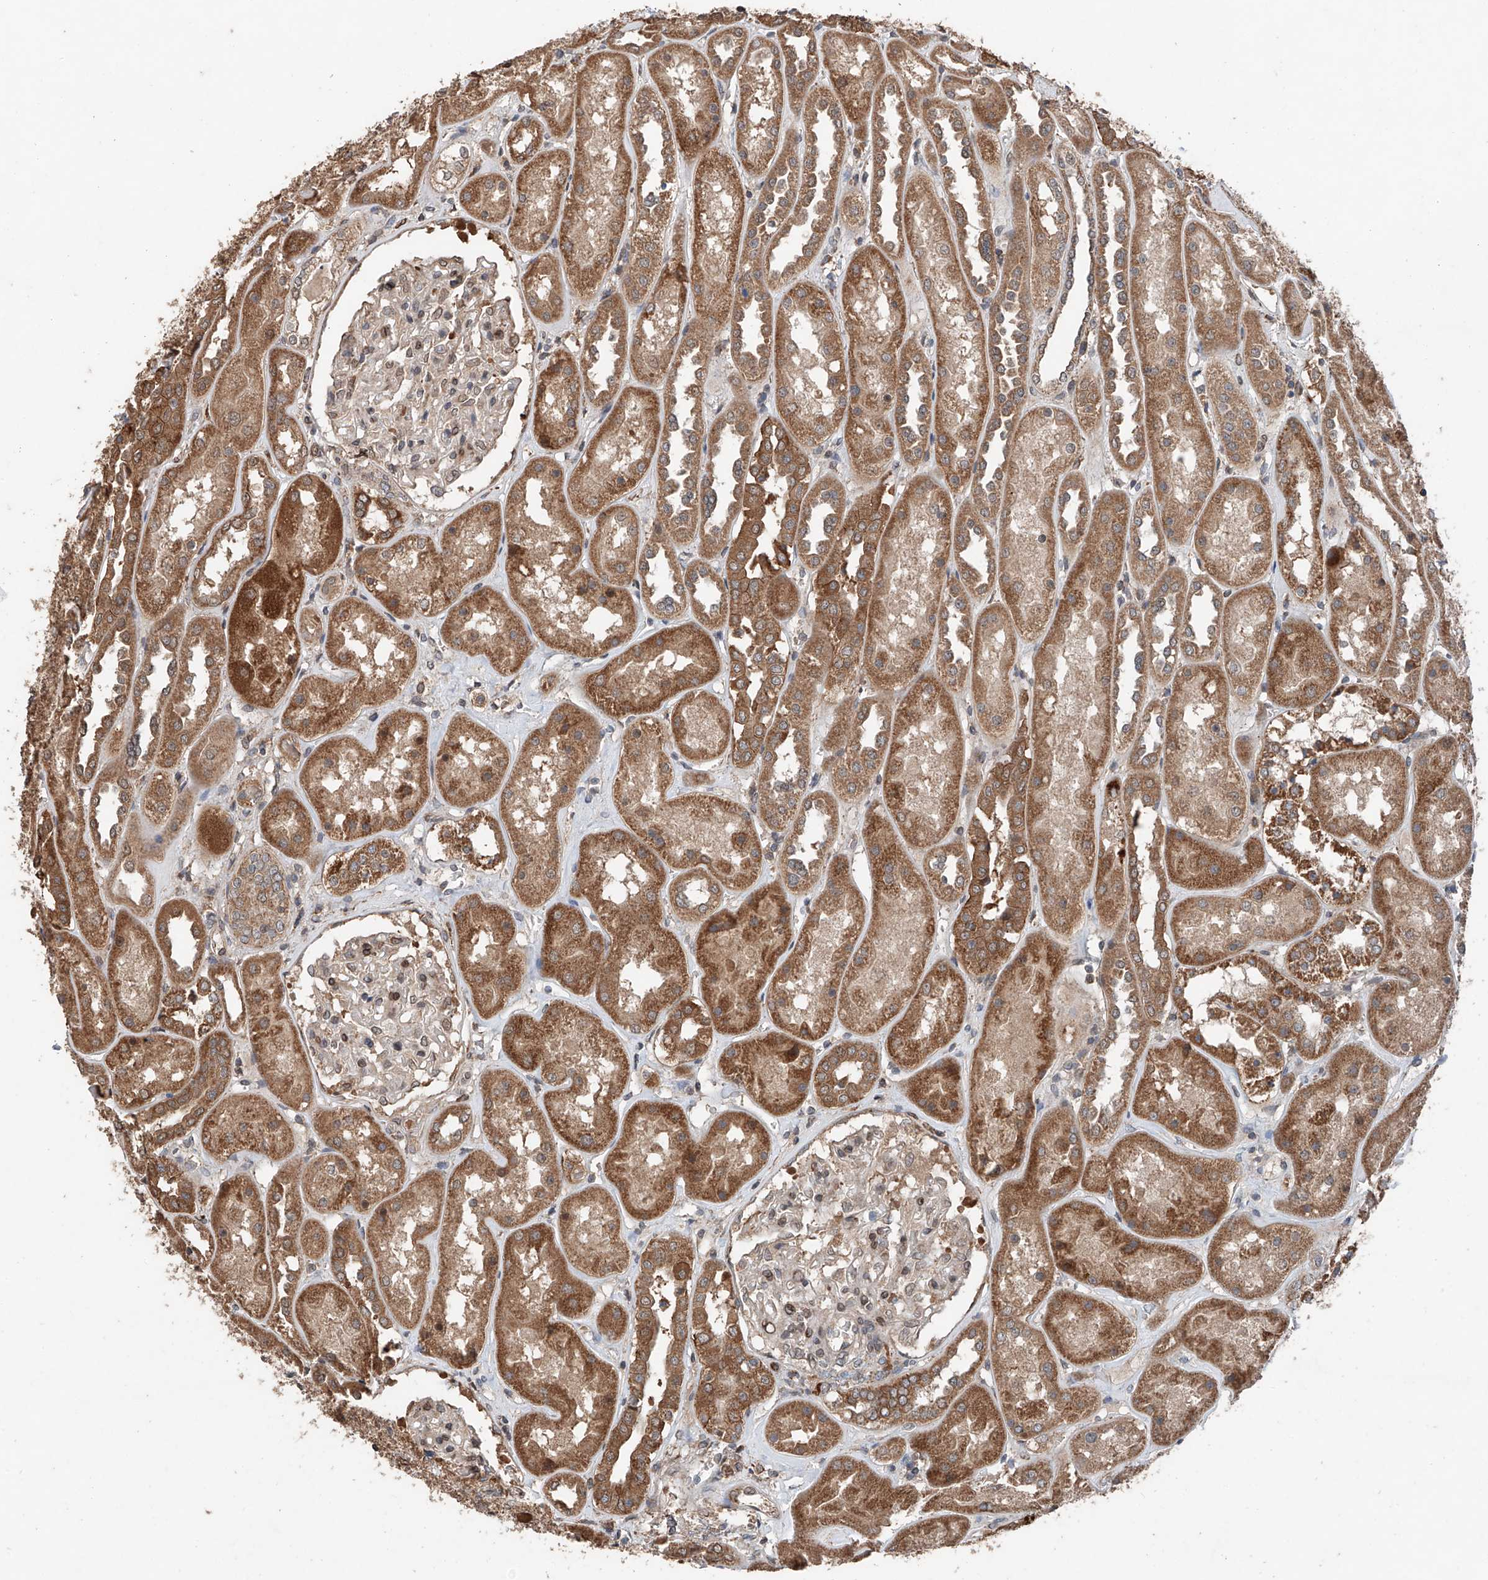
{"staining": {"intensity": "moderate", "quantity": "25%-75%", "location": "cytoplasmic/membranous"}, "tissue": "kidney", "cell_type": "Cells in glomeruli", "image_type": "normal", "snomed": [{"axis": "morphology", "description": "Normal tissue, NOS"}, {"axis": "topography", "description": "Kidney"}], "caption": "IHC (DAB (3,3'-diaminobenzidine)) staining of unremarkable kidney shows moderate cytoplasmic/membranous protein expression in about 25%-75% of cells in glomeruli.", "gene": "AP4B1", "patient": {"sex": "male", "age": 70}}